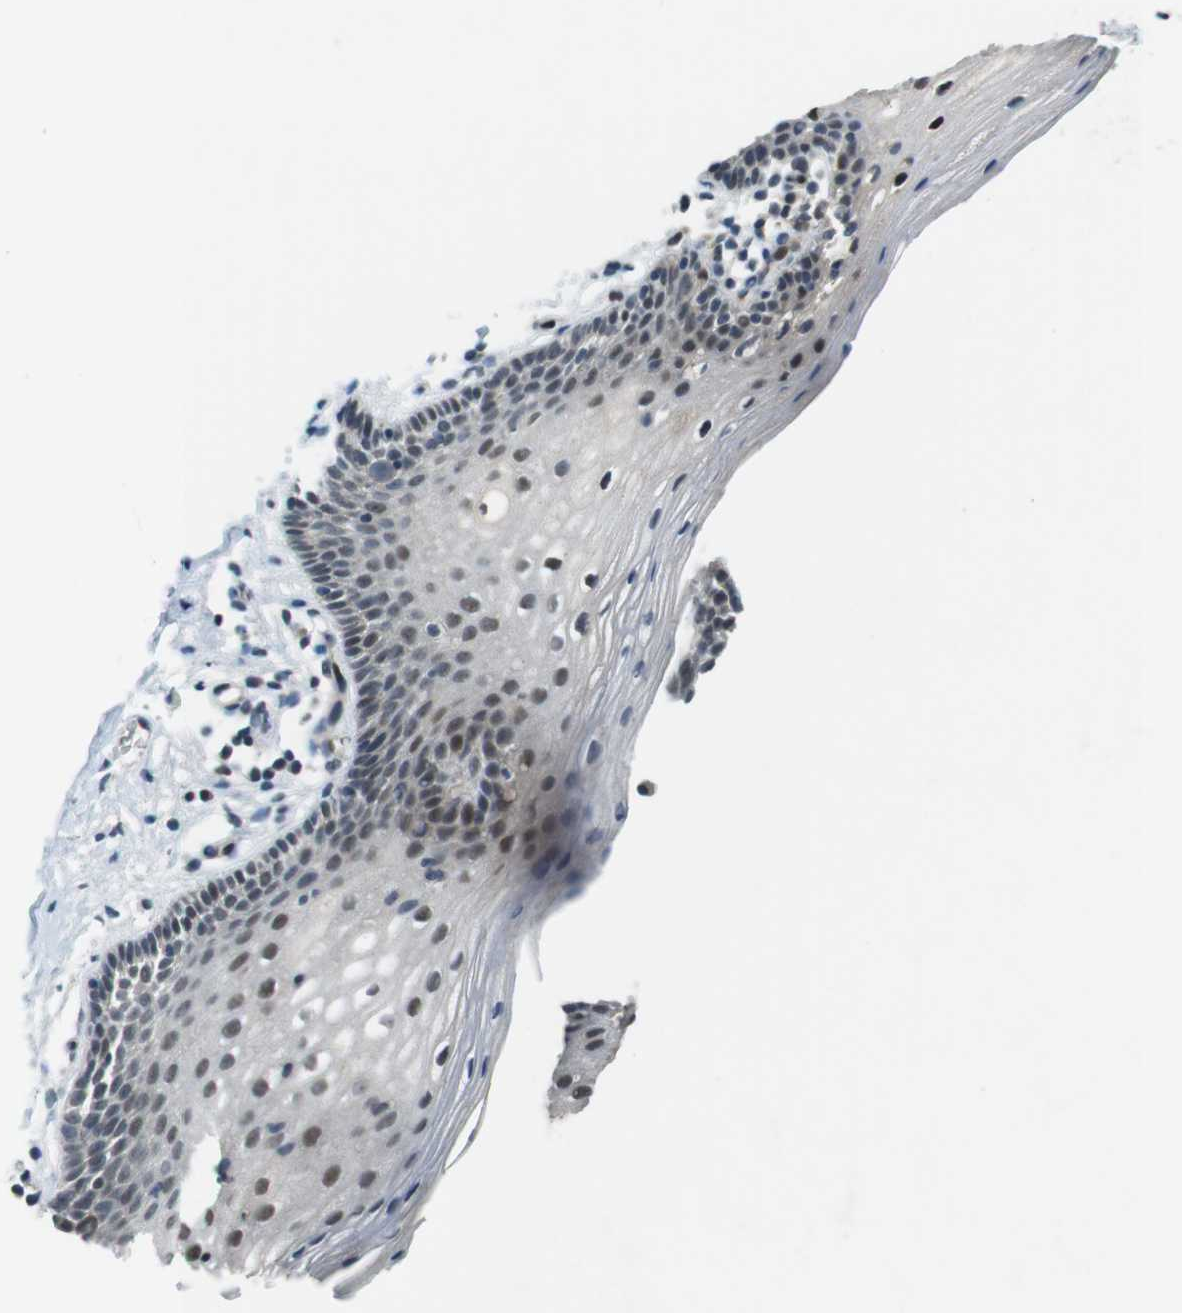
{"staining": {"intensity": "moderate", "quantity": "25%-75%", "location": "nuclear"}, "tissue": "vagina", "cell_type": "Squamous epithelial cells", "image_type": "normal", "snomed": [{"axis": "morphology", "description": "Normal tissue, NOS"}, {"axis": "topography", "description": "Vagina"}], "caption": "Squamous epithelial cells reveal medium levels of moderate nuclear expression in approximately 25%-75% of cells in unremarkable vagina.", "gene": "MAPKAPK5", "patient": {"sex": "female", "age": 55}}